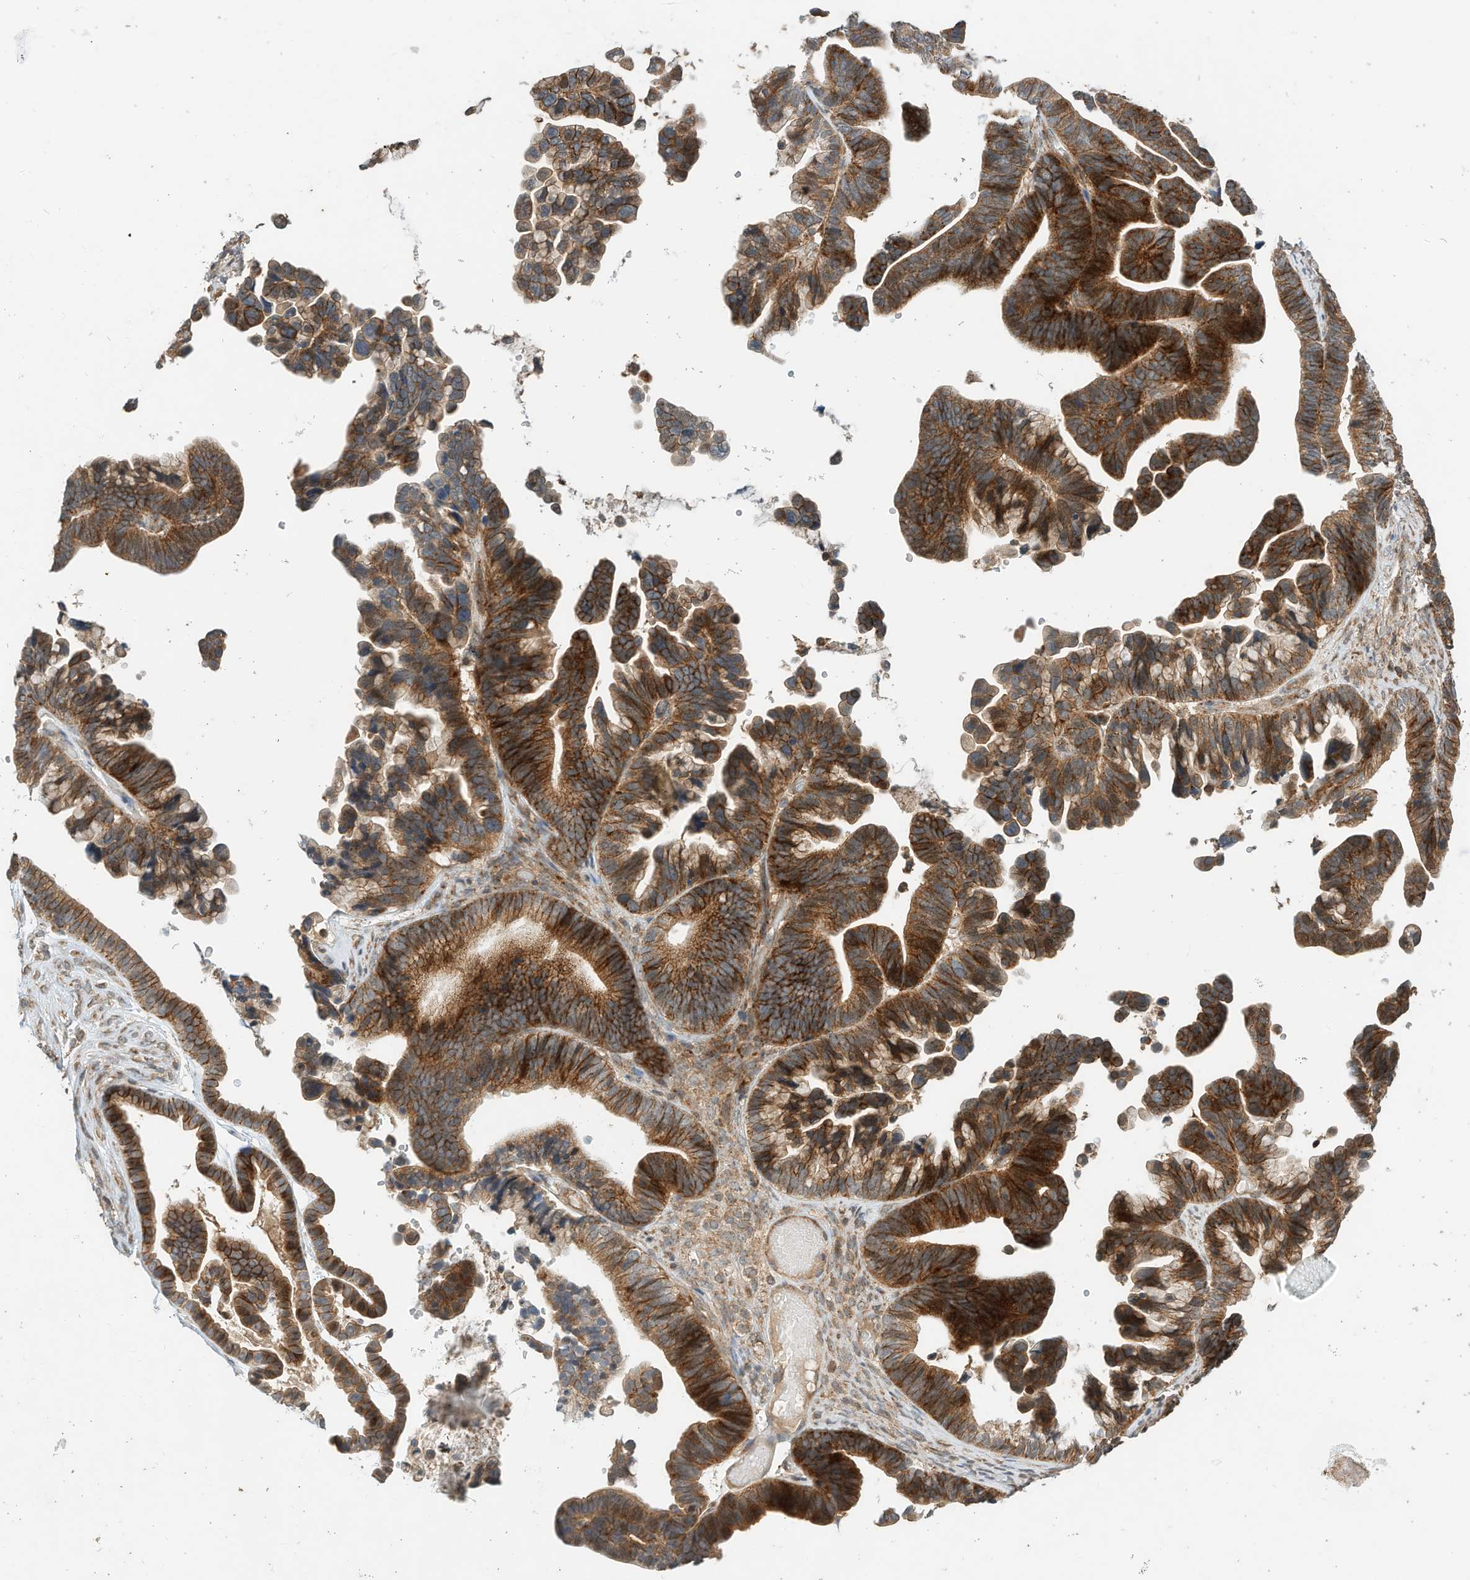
{"staining": {"intensity": "strong", "quantity": ">75%", "location": "cytoplasmic/membranous"}, "tissue": "ovarian cancer", "cell_type": "Tumor cells", "image_type": "cancer", "snomed": [{"axis": "morphology", "description": "Cystadenocarcinoma, serous, NOS"}, {"axis": "topography", "description": "Ovary"}], "caption": "Ovarian serous cystadenocarcinoma stained for a protein shows strong cytoplasmic/membranous positivity in tumor cells.", "gene": "CPAMD8", "patient": {"sex": "female", "age": 56}}